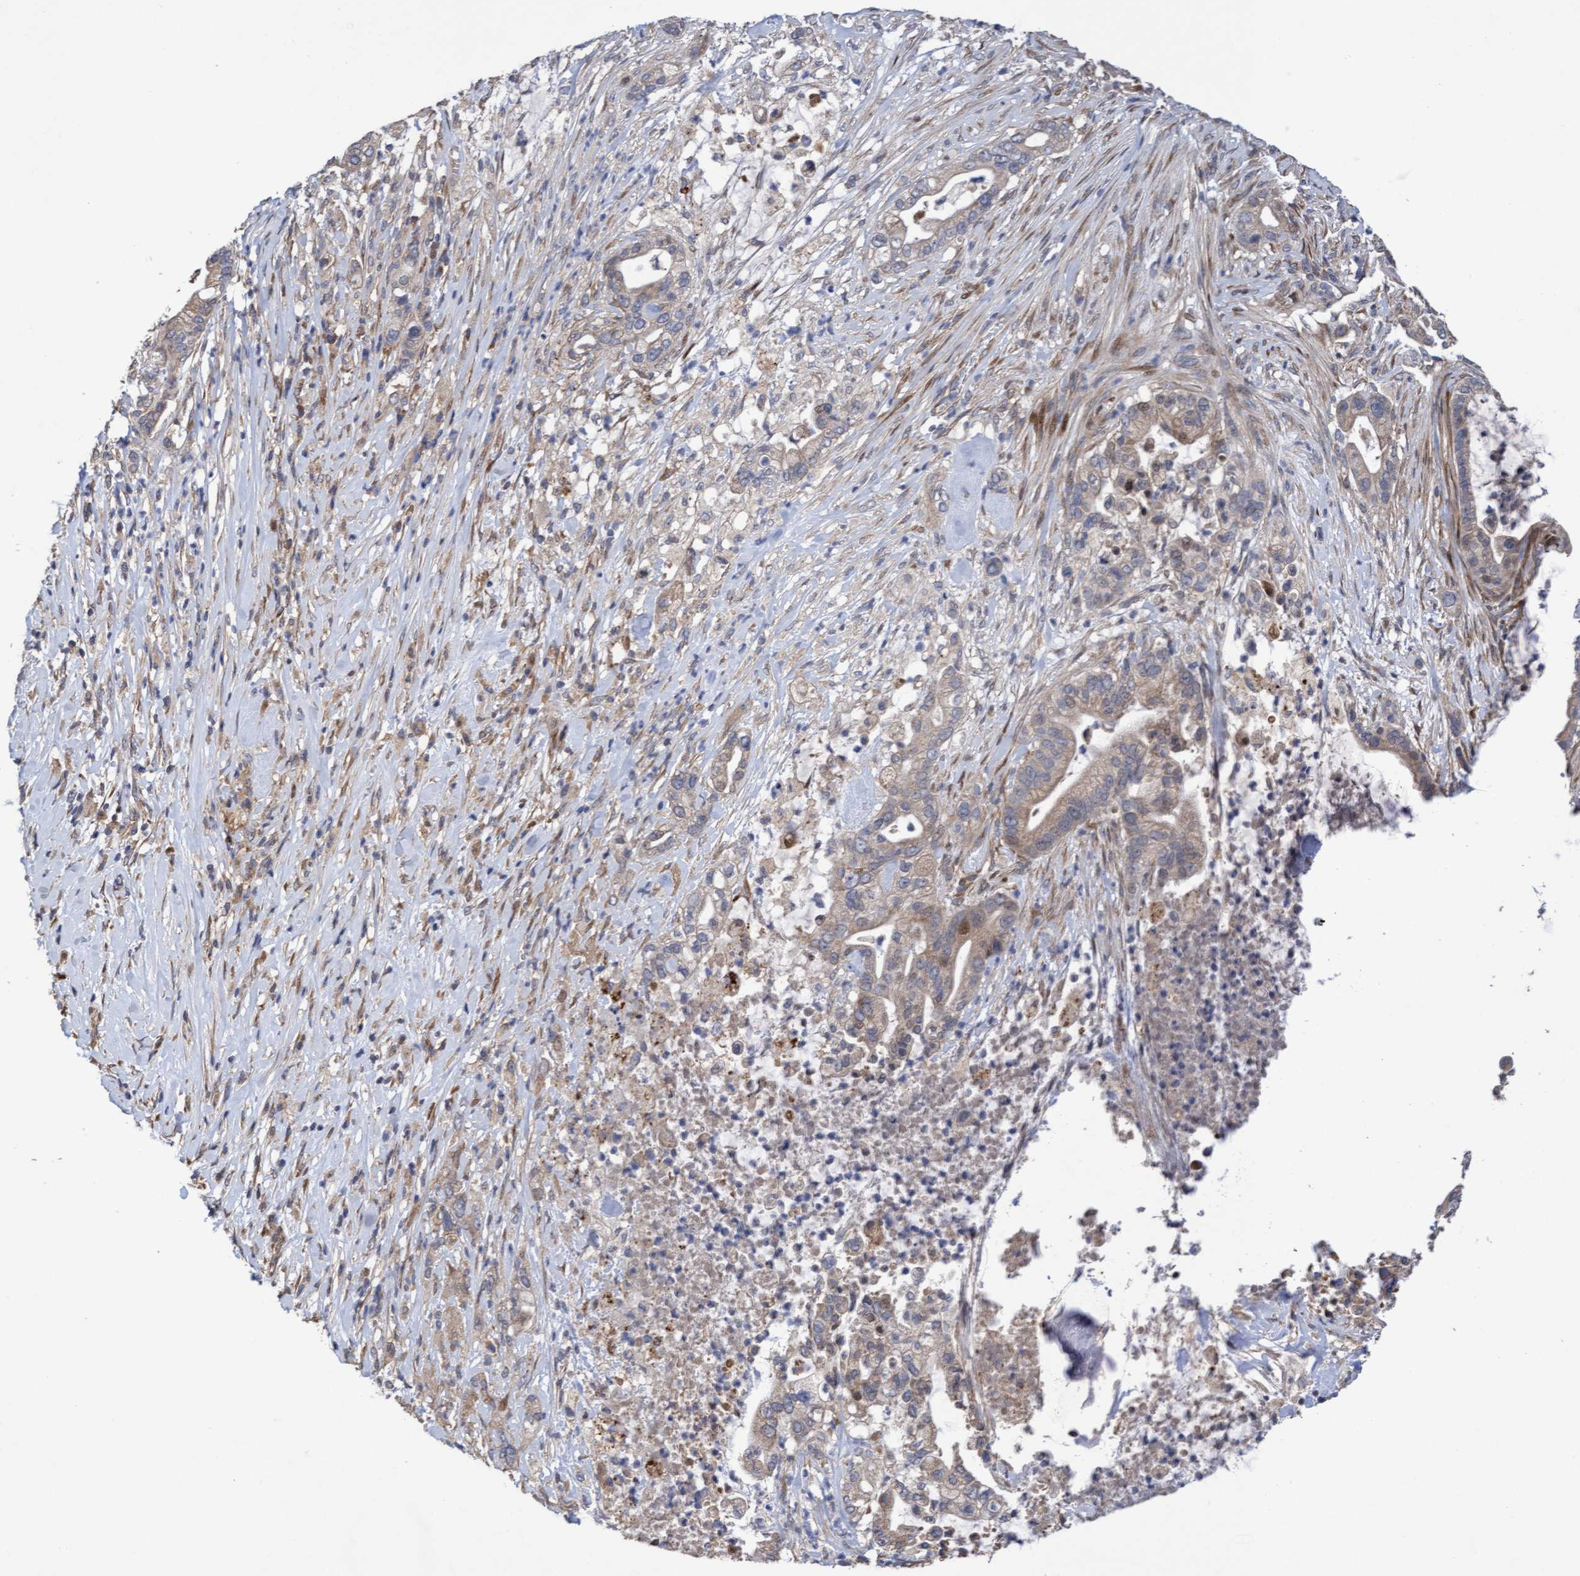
{"staining": {"intensity": "weak", "quantity": ">75%", "location": "cytoplasmic/membranous"}, "tissue": "pancreatic cancer", "cell_type": "Tumor cells", "image_type": "cancer", "snomed": [{"axis": "morphology", "description": "Adenocarcinoma, NOS"}, {"axis": "topography", "description": "Pancreas"}], "caption": "Protein staining of pancreatic cancer (adenocarcinoma) tissue demonstrates weak cytoplasmic/membranous expression in approximately >75% of tumor cells. (IHC, brightfield microscopy, high magnification).", "gene": "ELP5", "patient": {"sex": "male", "age": 69}}